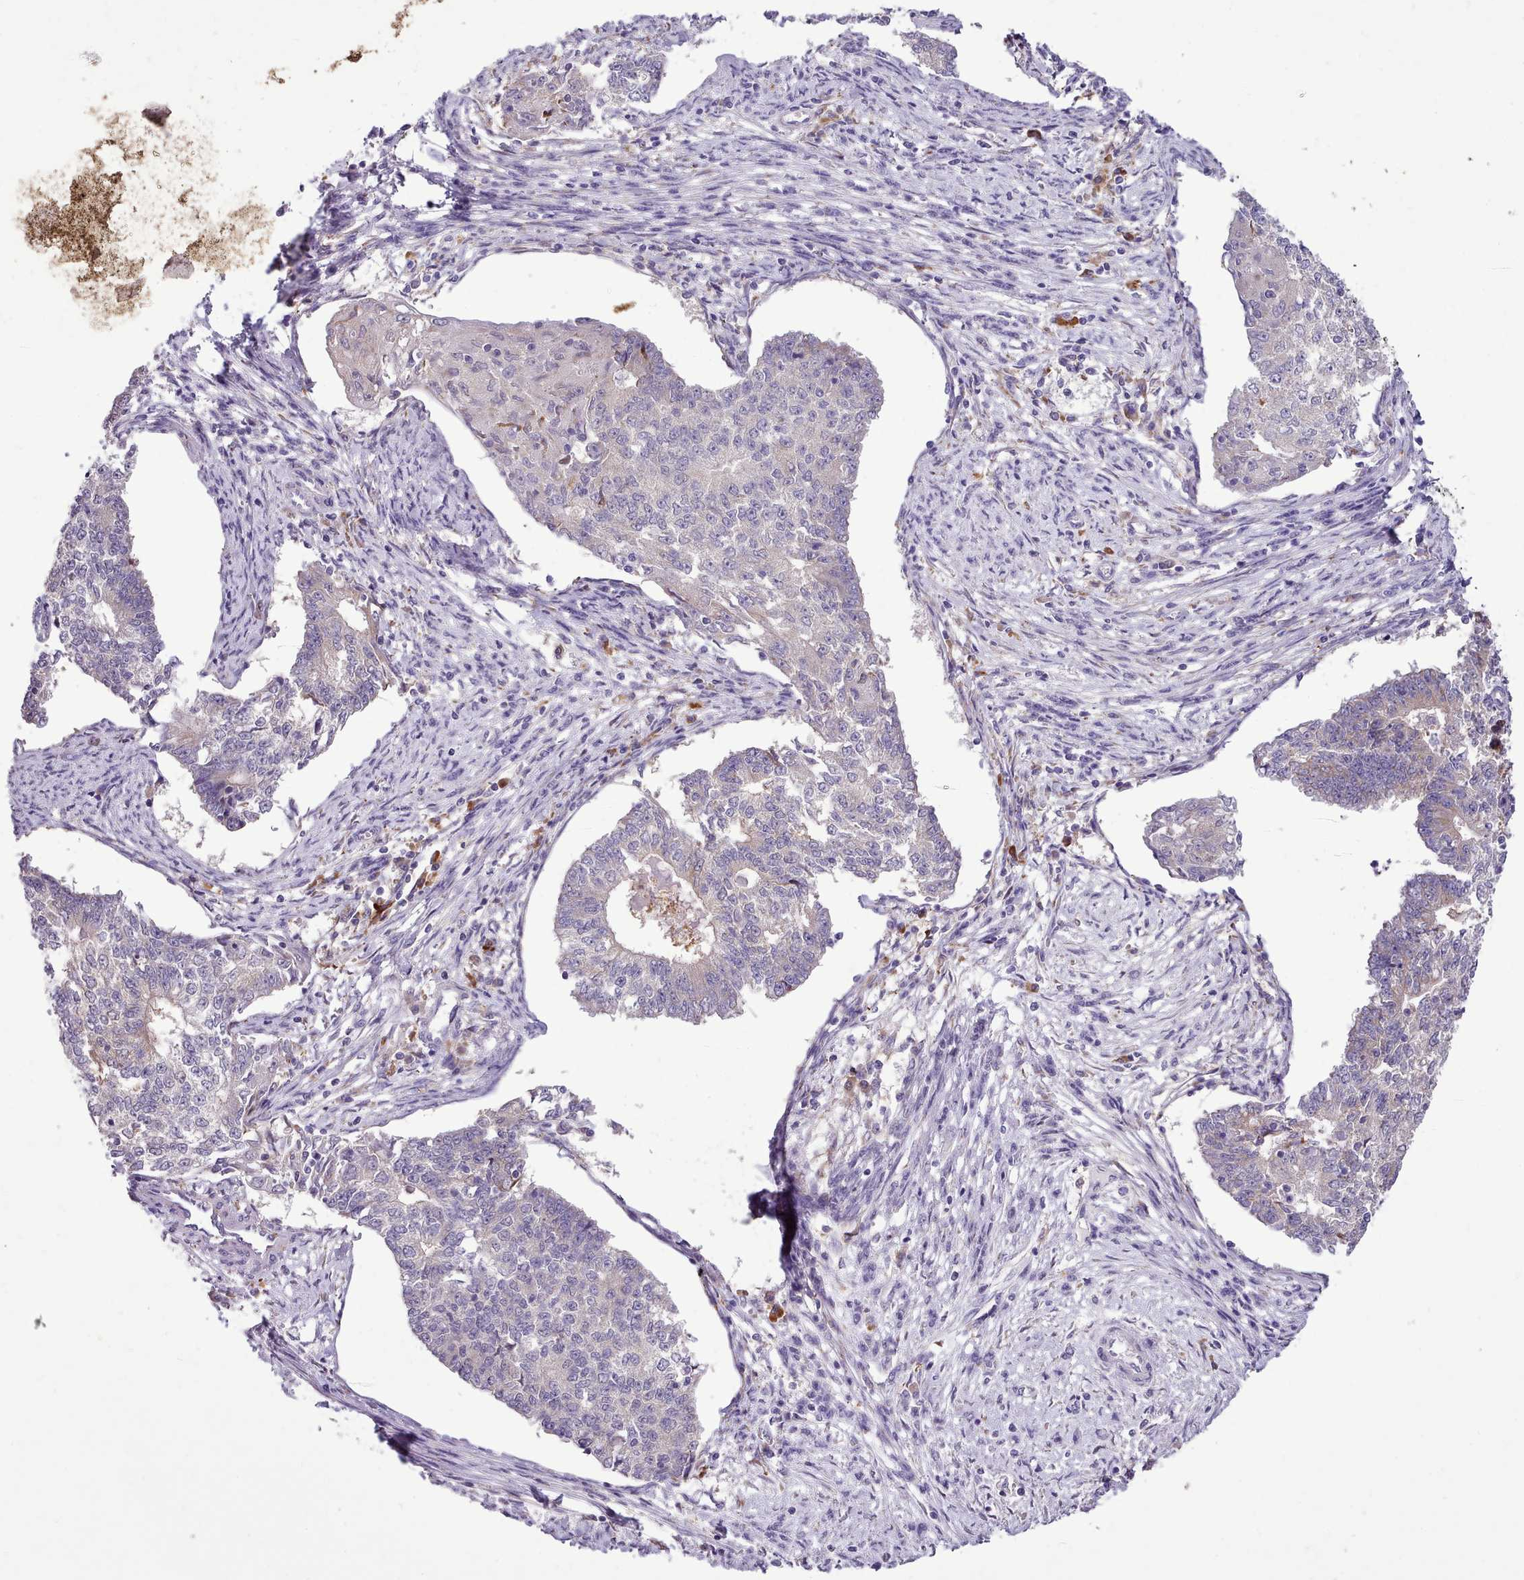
{"staining": {"intensity": "negative", "quantity": "none", "location": "none"}, "tissue": "endometrial cancer", "cell_type": "Tumor cells", "image_type": "cancer", "snomed": [{"axis": "morphology", "description": "Adenocarcinoma, NOS"}, {"axis": "topography", "description": "Endometrium"}], "caption": "The image reveals no significant staining in tumor cells of endometrial adenocarcinoma. The staining is performed using DAB (3,3'-diaminobenzidine) brown chromogen with nuclei counter-stained in using hematoxylin.", "gene": "FAM83E", "patient": {"sex": "female", "age": 56}}